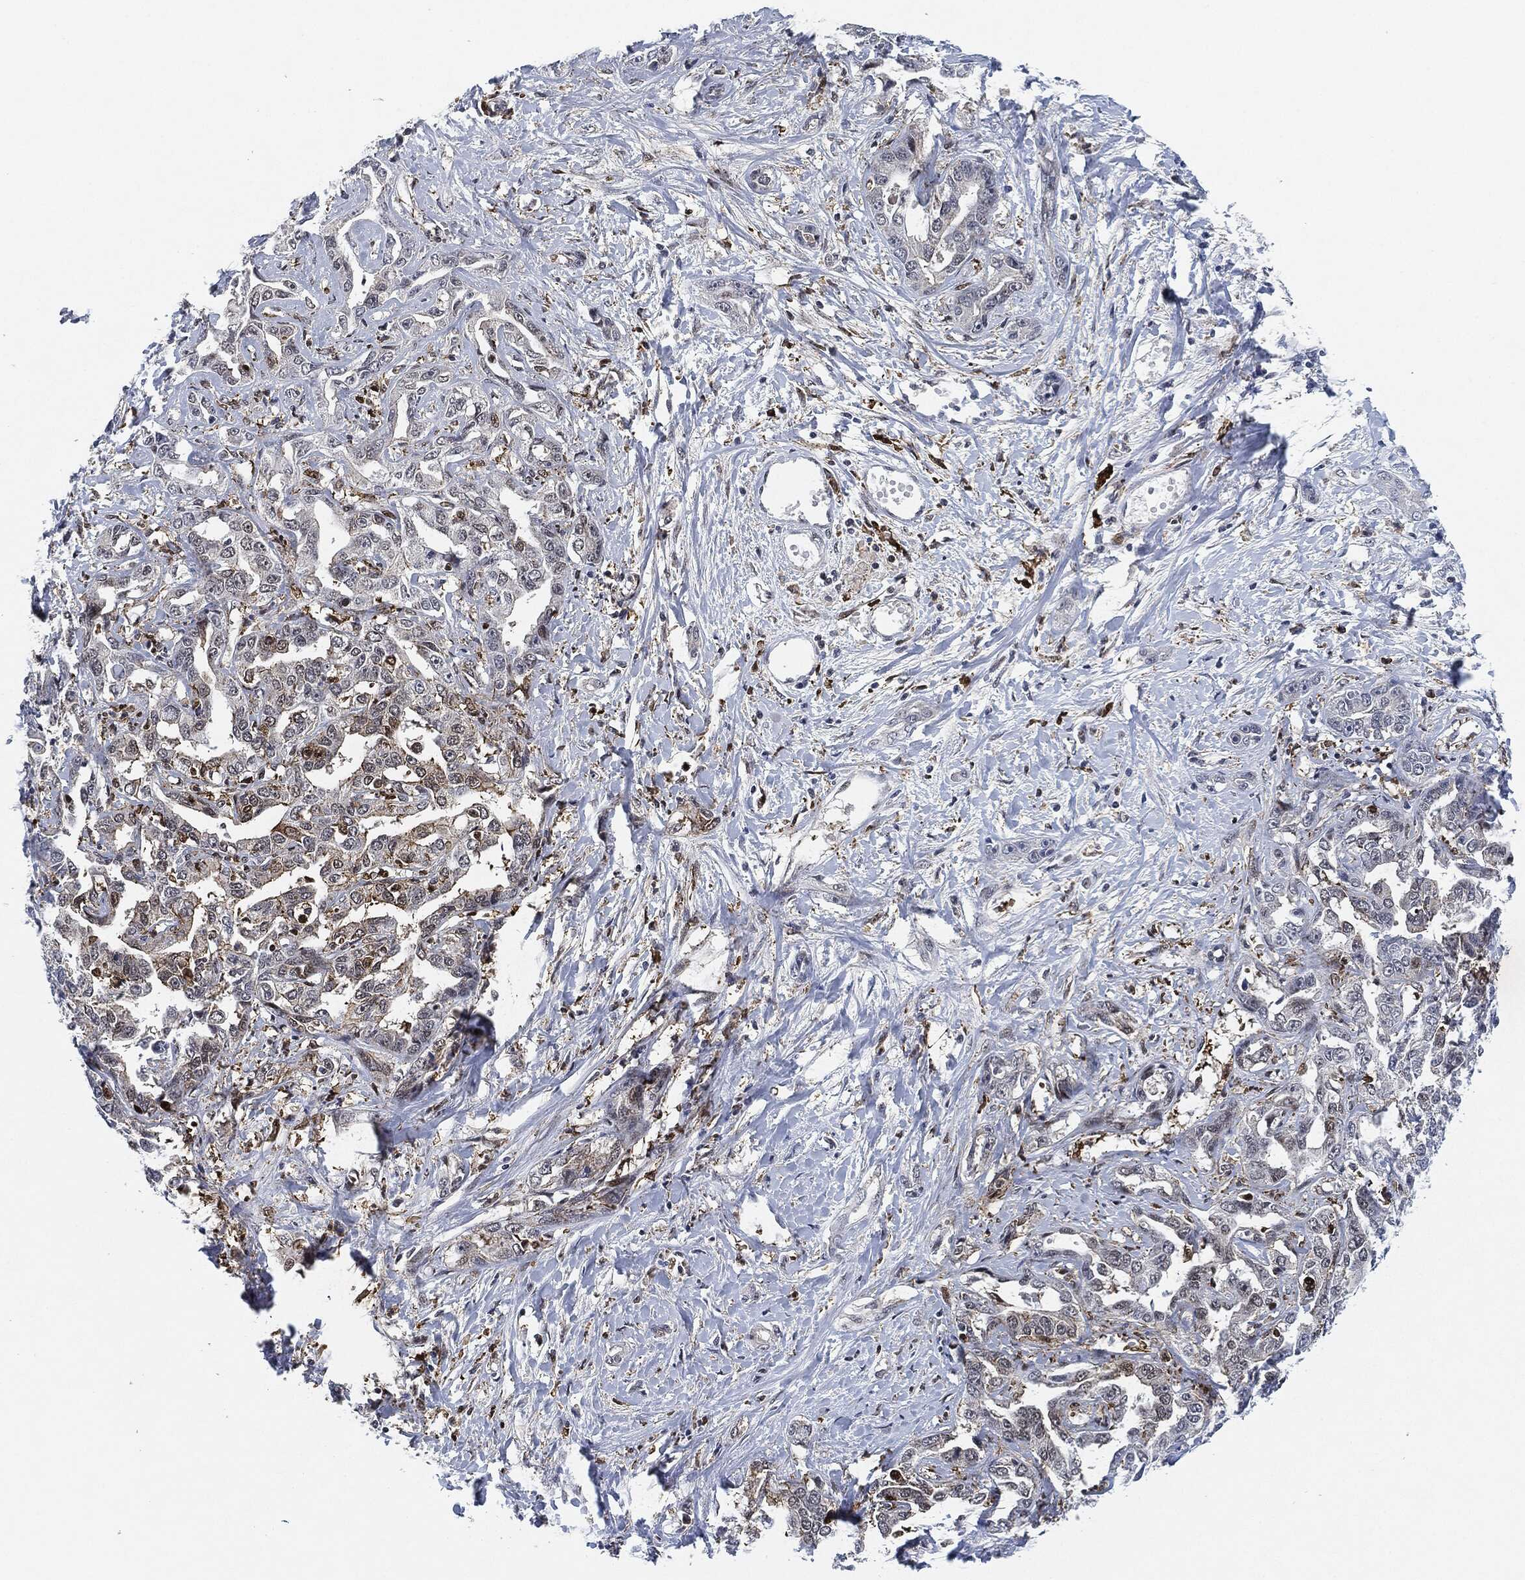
{"staining": {"intensity": "weak", "quantity": "<25%", "location": "cytoplasmic/membranous"}, "tissue": "liver cancer", "cell_type": "Tumor cells", "image_type": "cancer", "snomed": [{"axis": "morphology", "description": "Cholangiocarcinoma"}, {"axis": "topography", "description": "Liver"}], "caption": "Immunohistochemistry micrograph of neoplastic tissue: human liver cancer stained with DAB (3,3'-diaminobenzidine) exhibits no significant protein expression in tumor cells.", "gene": "NANOS3", "patient": {"sex": "male", "age": 59}}